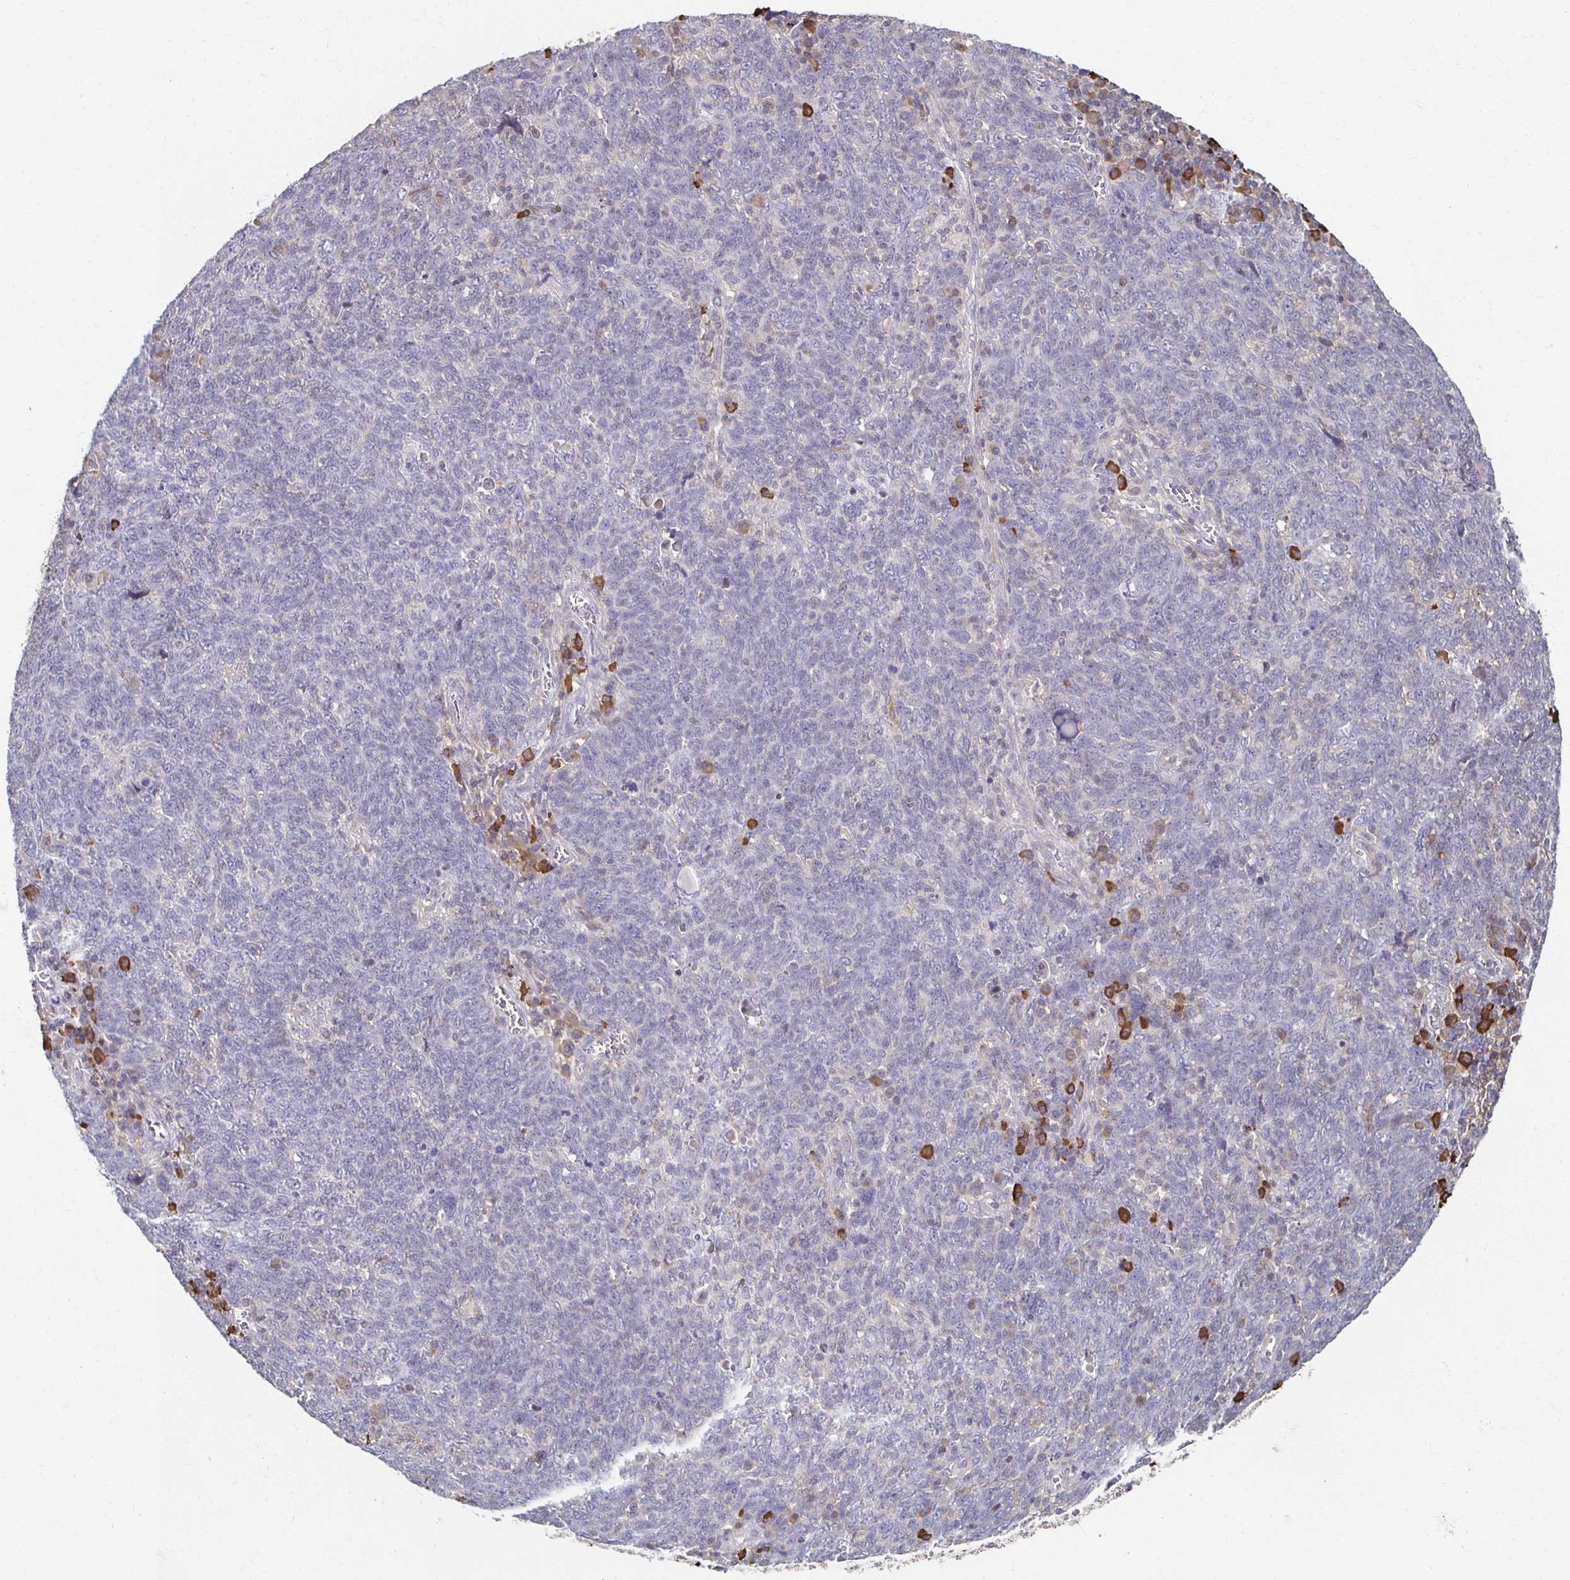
{"staining": {"intensity": "negative", "quantity": "none", "location": "none"}, "tissue": "lung cancer", "cell_type": "Tumor cells", "image_type": "cancer", "snomed": [{"axis": "morphology", "description": "Squamous cell carcinoma, NOS"}, {"axis": "topography", "description": "Lung"}], "caption": "A high-resolution image shows immunohistochemistry (IHC) staining of lung squamous cell carcinoma, which reveals no significant positivity in tumor cells.", "gene": "ZNF692", "patient": {"sex": "female", "age": 72}}